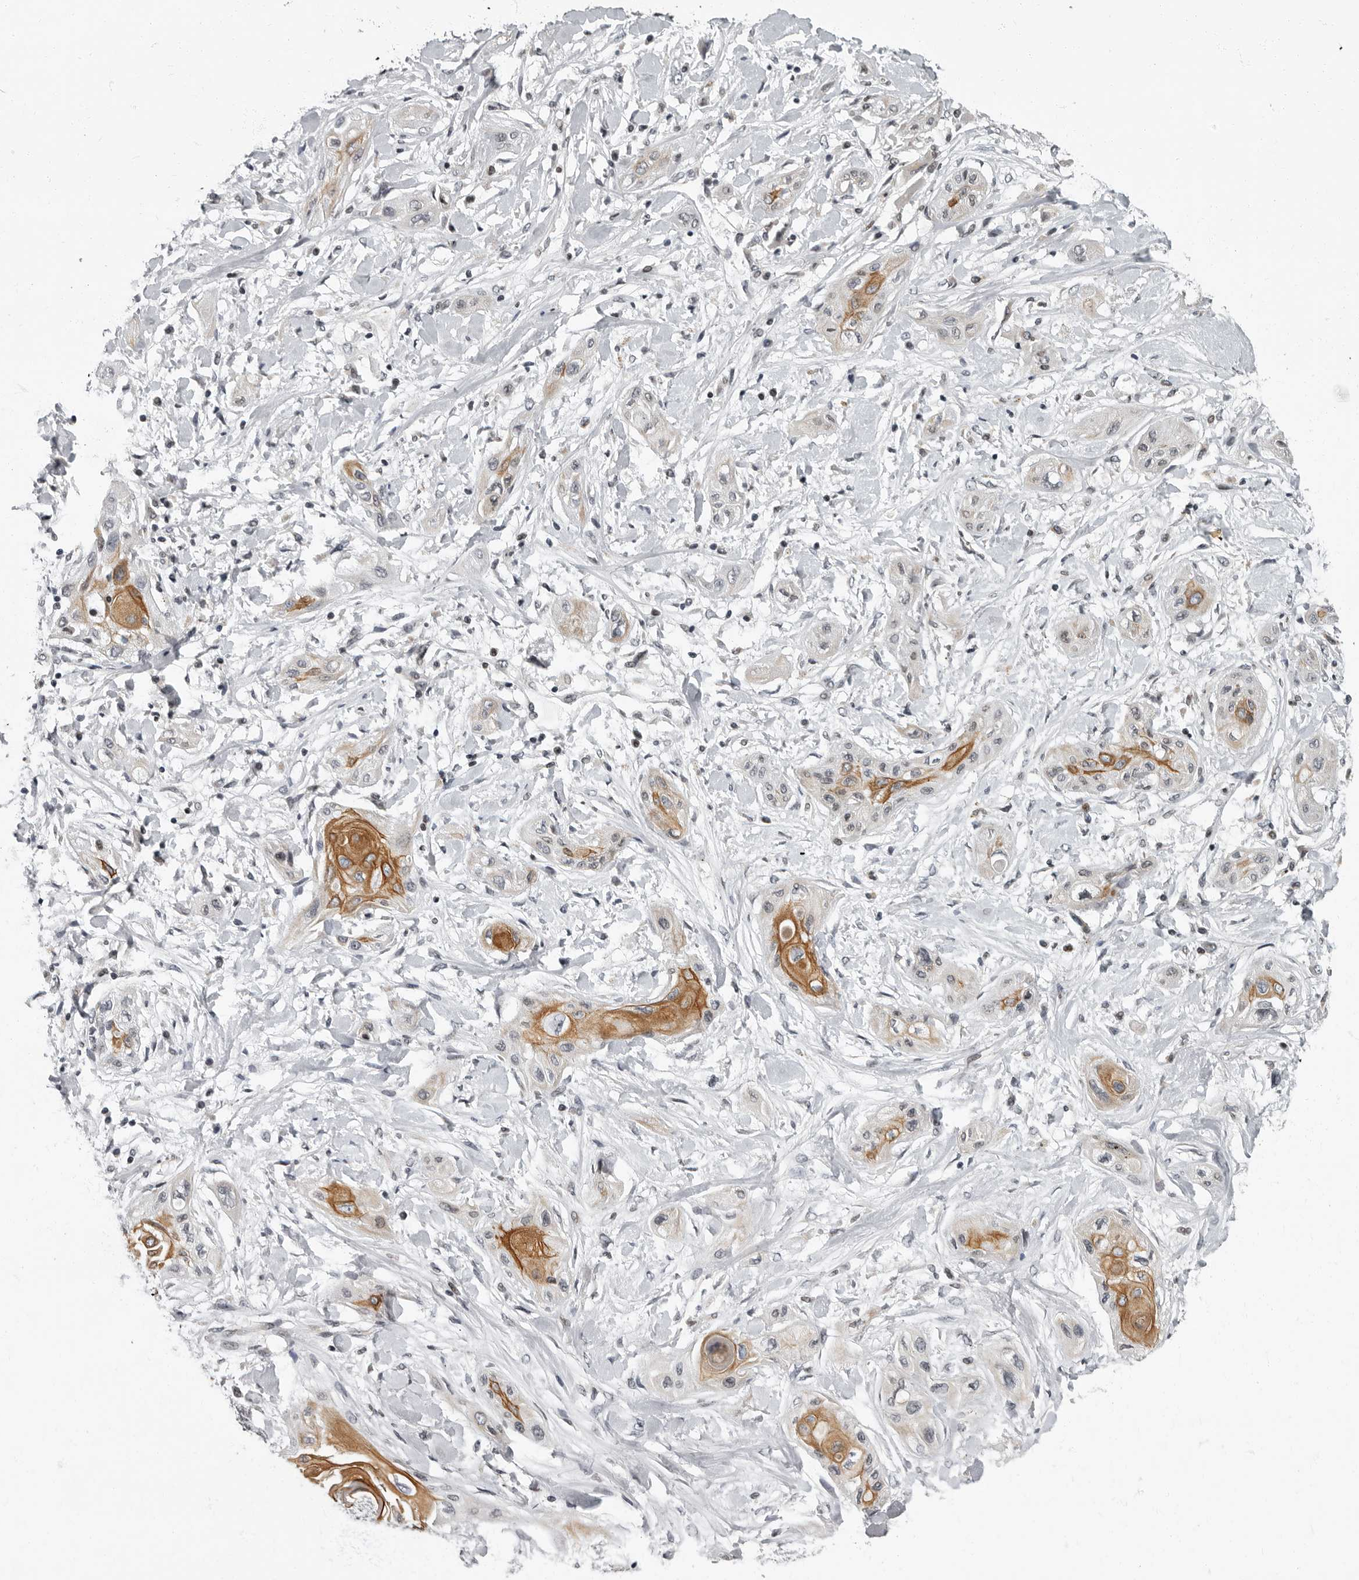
{"staining": {"intensity": "moderate", "quantity": "<25%", "location": "cytoplasmic/membranous"}, "tissue": "lung cancer", "cell_type": "Tumor cells", "image_type": "cancer", "snomed": [{"axis": "morphology", "description": "Squamous cell carcinoma, NOS"}, {"axis": "topography", "description": "Lung"}], "caption": "Protein analysis of squamous cell carcinoma (lung) tissue reveals moderate cytoplasmic/membranous positivity in approximately <25% of tumor cells. (IHC, brightfield microscopy, high magnification).", "gene": "EVI5", "patient": {"sex": "female", "age": 47}}